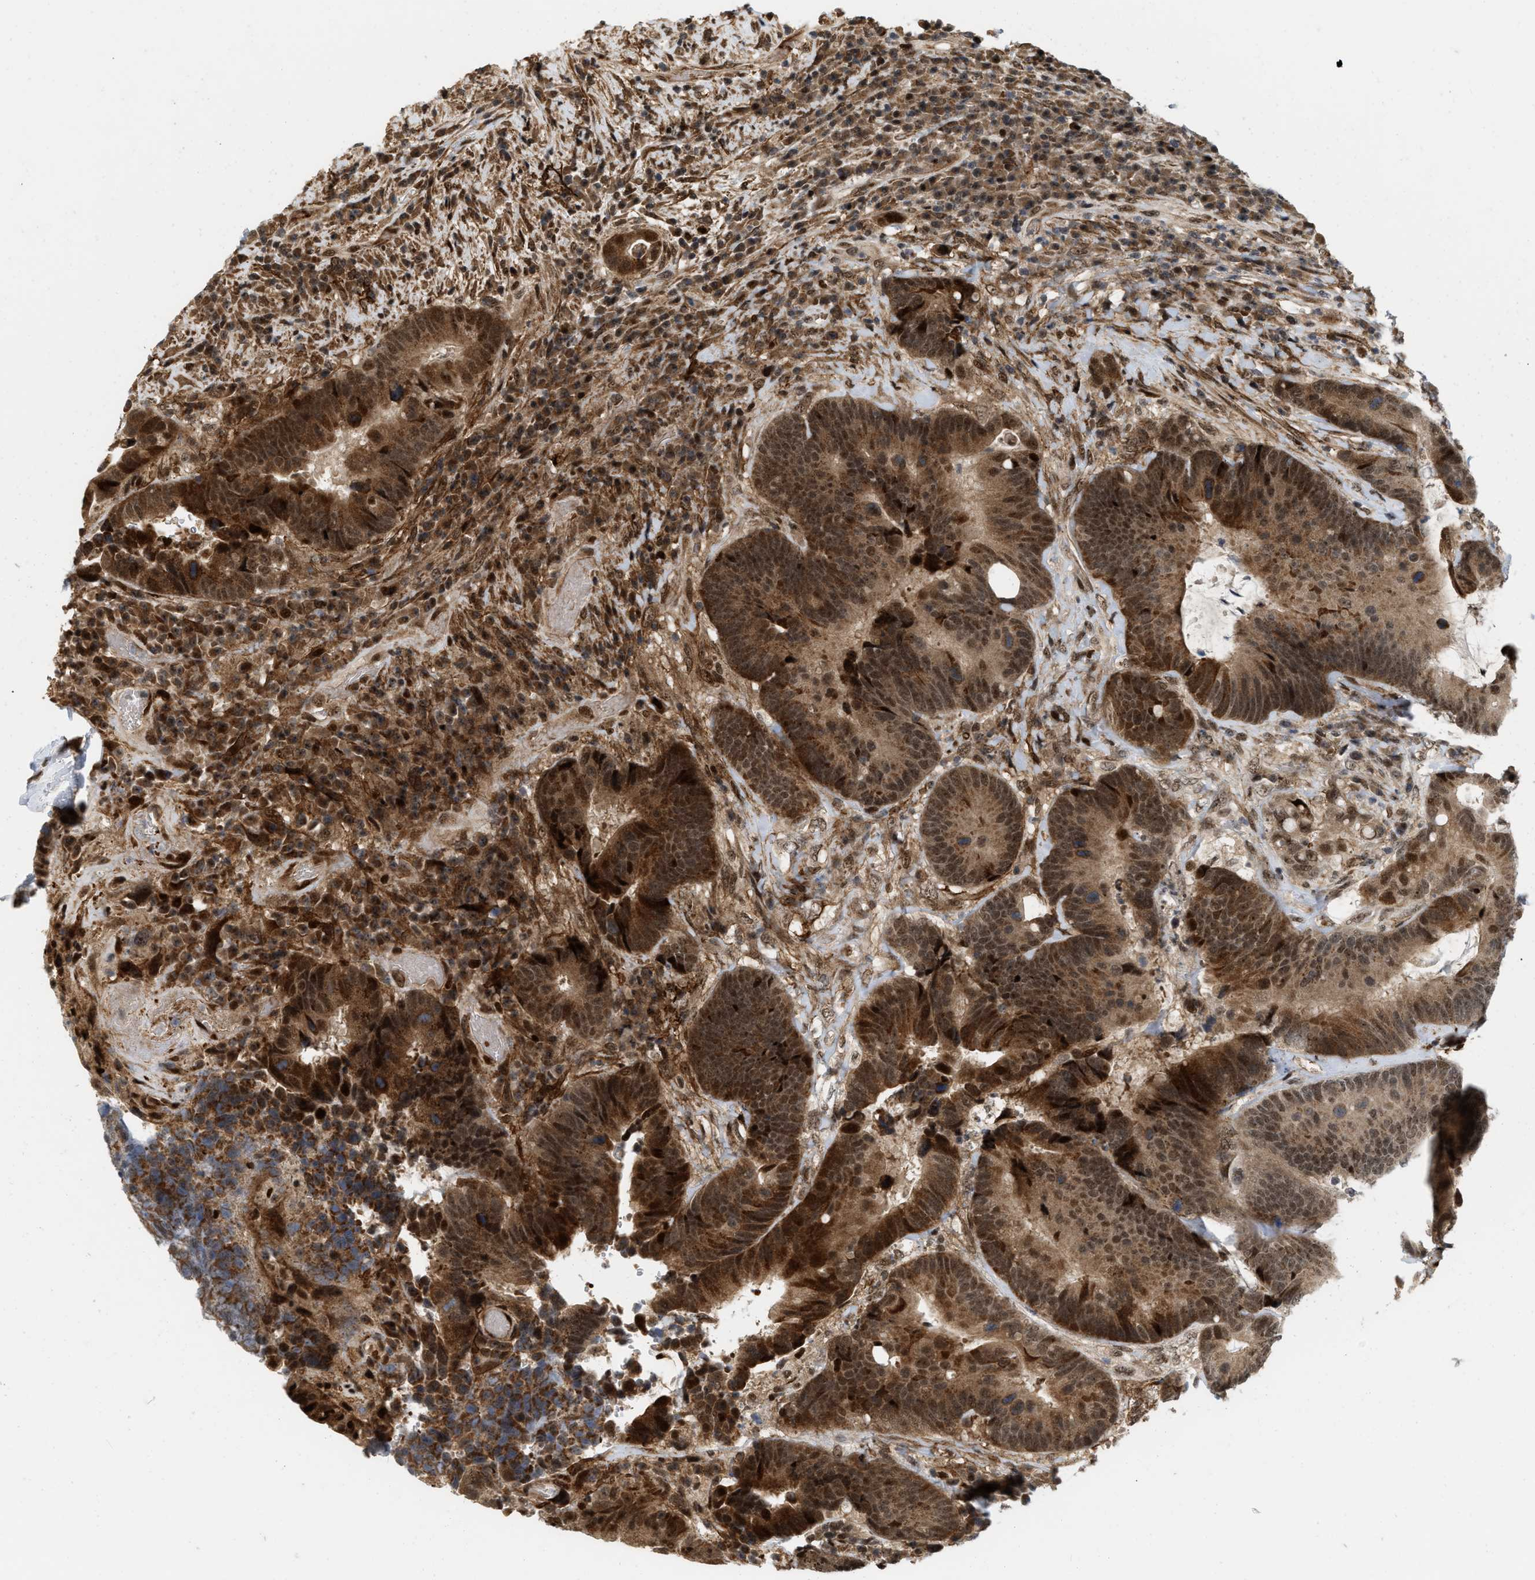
{"staining": {"intensity": "strong", "quantity": ">75%", "location": "cytoplasmic/membranous,nuclear"}, "tissue": "colorectal cancer", "cell_type": "Tumor cells", "image_type": "cancer", "snomed": [{"axis": "morphology", "description": "Adenocarcinoma, NOS"}, {"axis": "topography", "description": "Rectum"}], "caption": "There is high levels of strong cytoplasmic/membranous and nuclear positivity in tumor cells of adenocarcinoma (colorectal), as demonstrated by immunohistochemical staining (brown color).", "gene": "ANKRD11", "patient": {"sex": "female", "age": 89}}